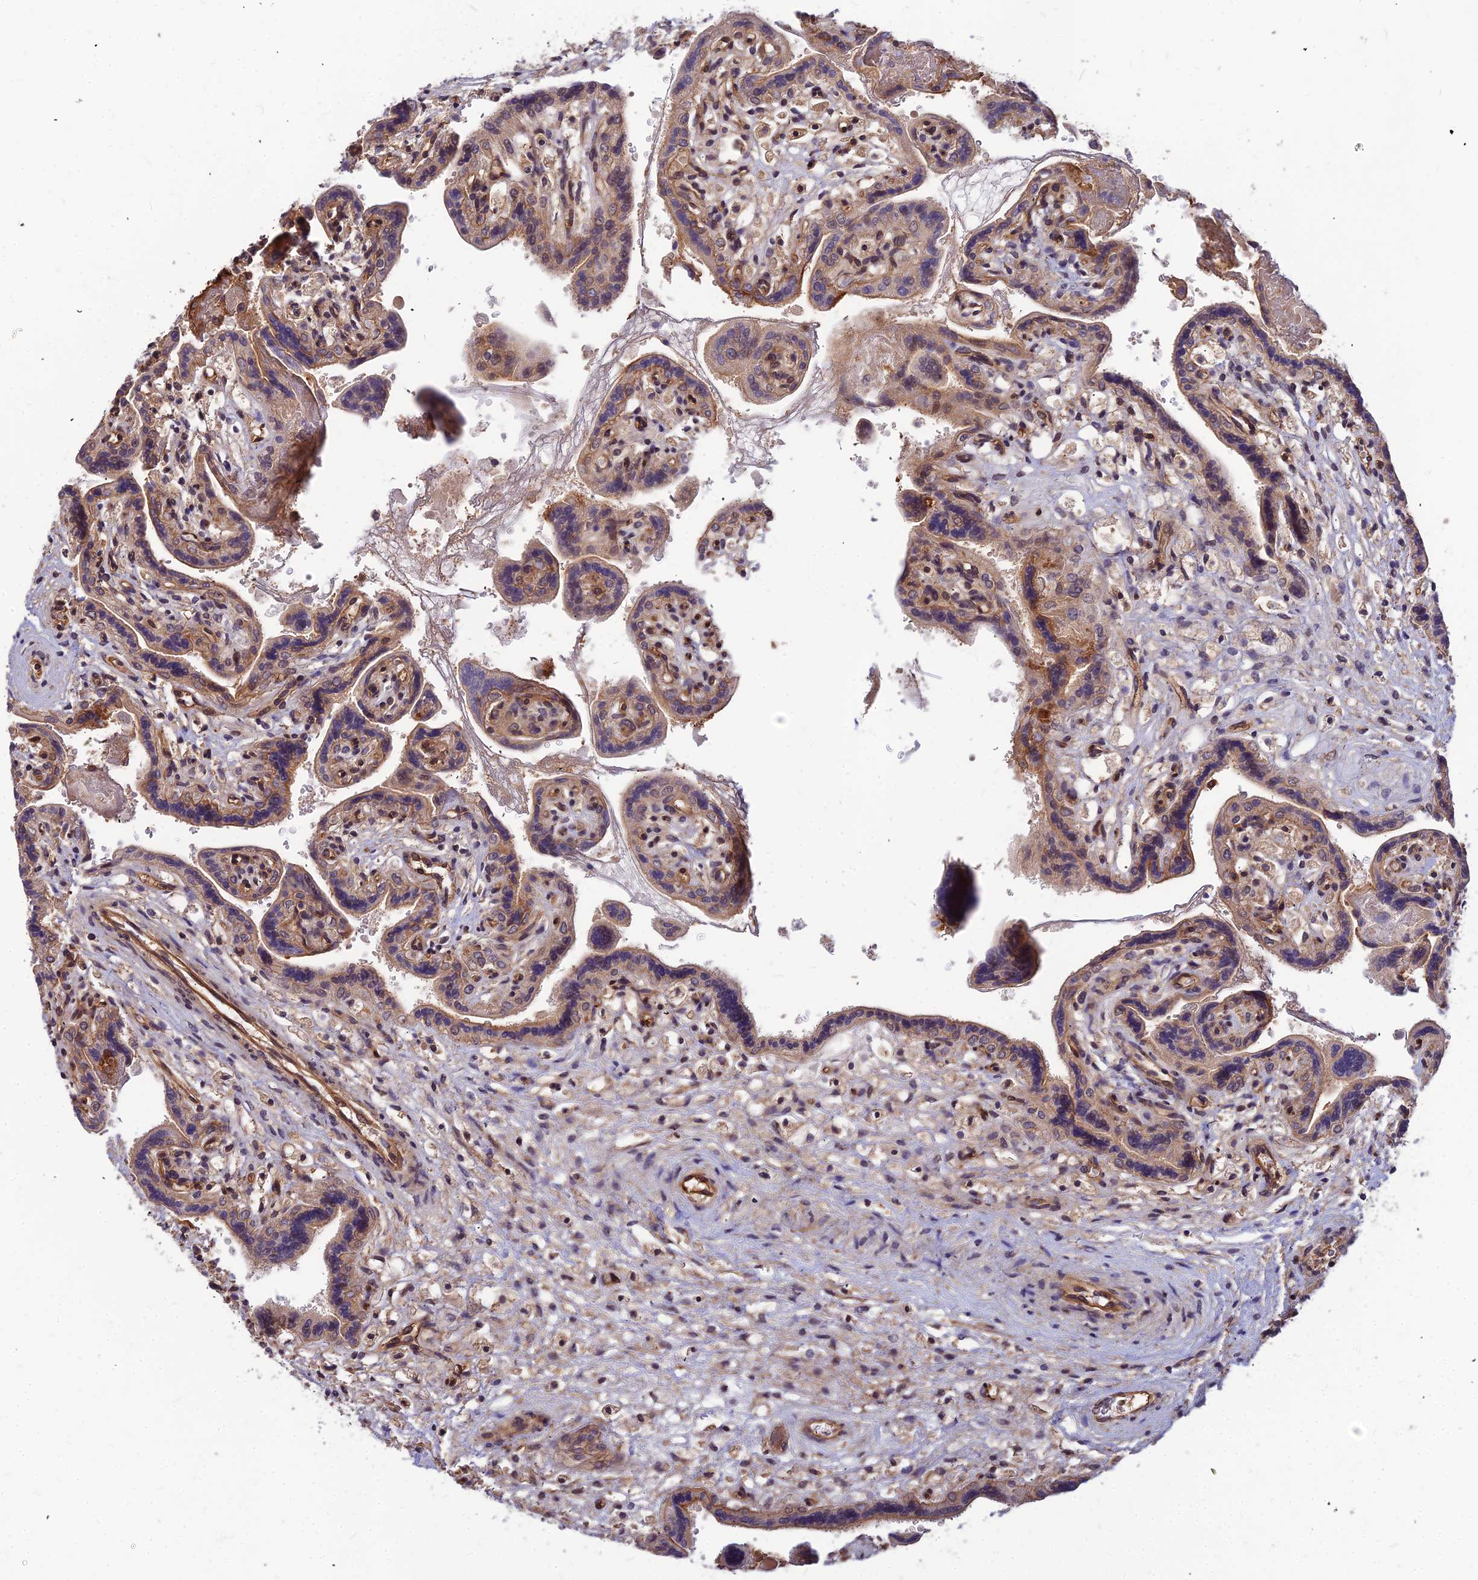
{"staining": {"intensity": "moderate", "quantity": ">75%", "location": "cytoplasmic/membranous,nuclear"}, "tissue": "placenta", "cell_type": "Trophoblastic cells", "image_type": "normal", "snomed": [{"axis": "morphology", "description": "Normal tissue, NOS"}, {"axis": "topography", "description": "Placenta"}], "caption": "Immunohistochemical staining of normal placenta reveals moderate cytoplasmic/membranous,nuclear protein positivity in approximately >75% of trophoblastic cells.", "gene": "ZNF467", "patient": {"sex": "female", "age": 37}}